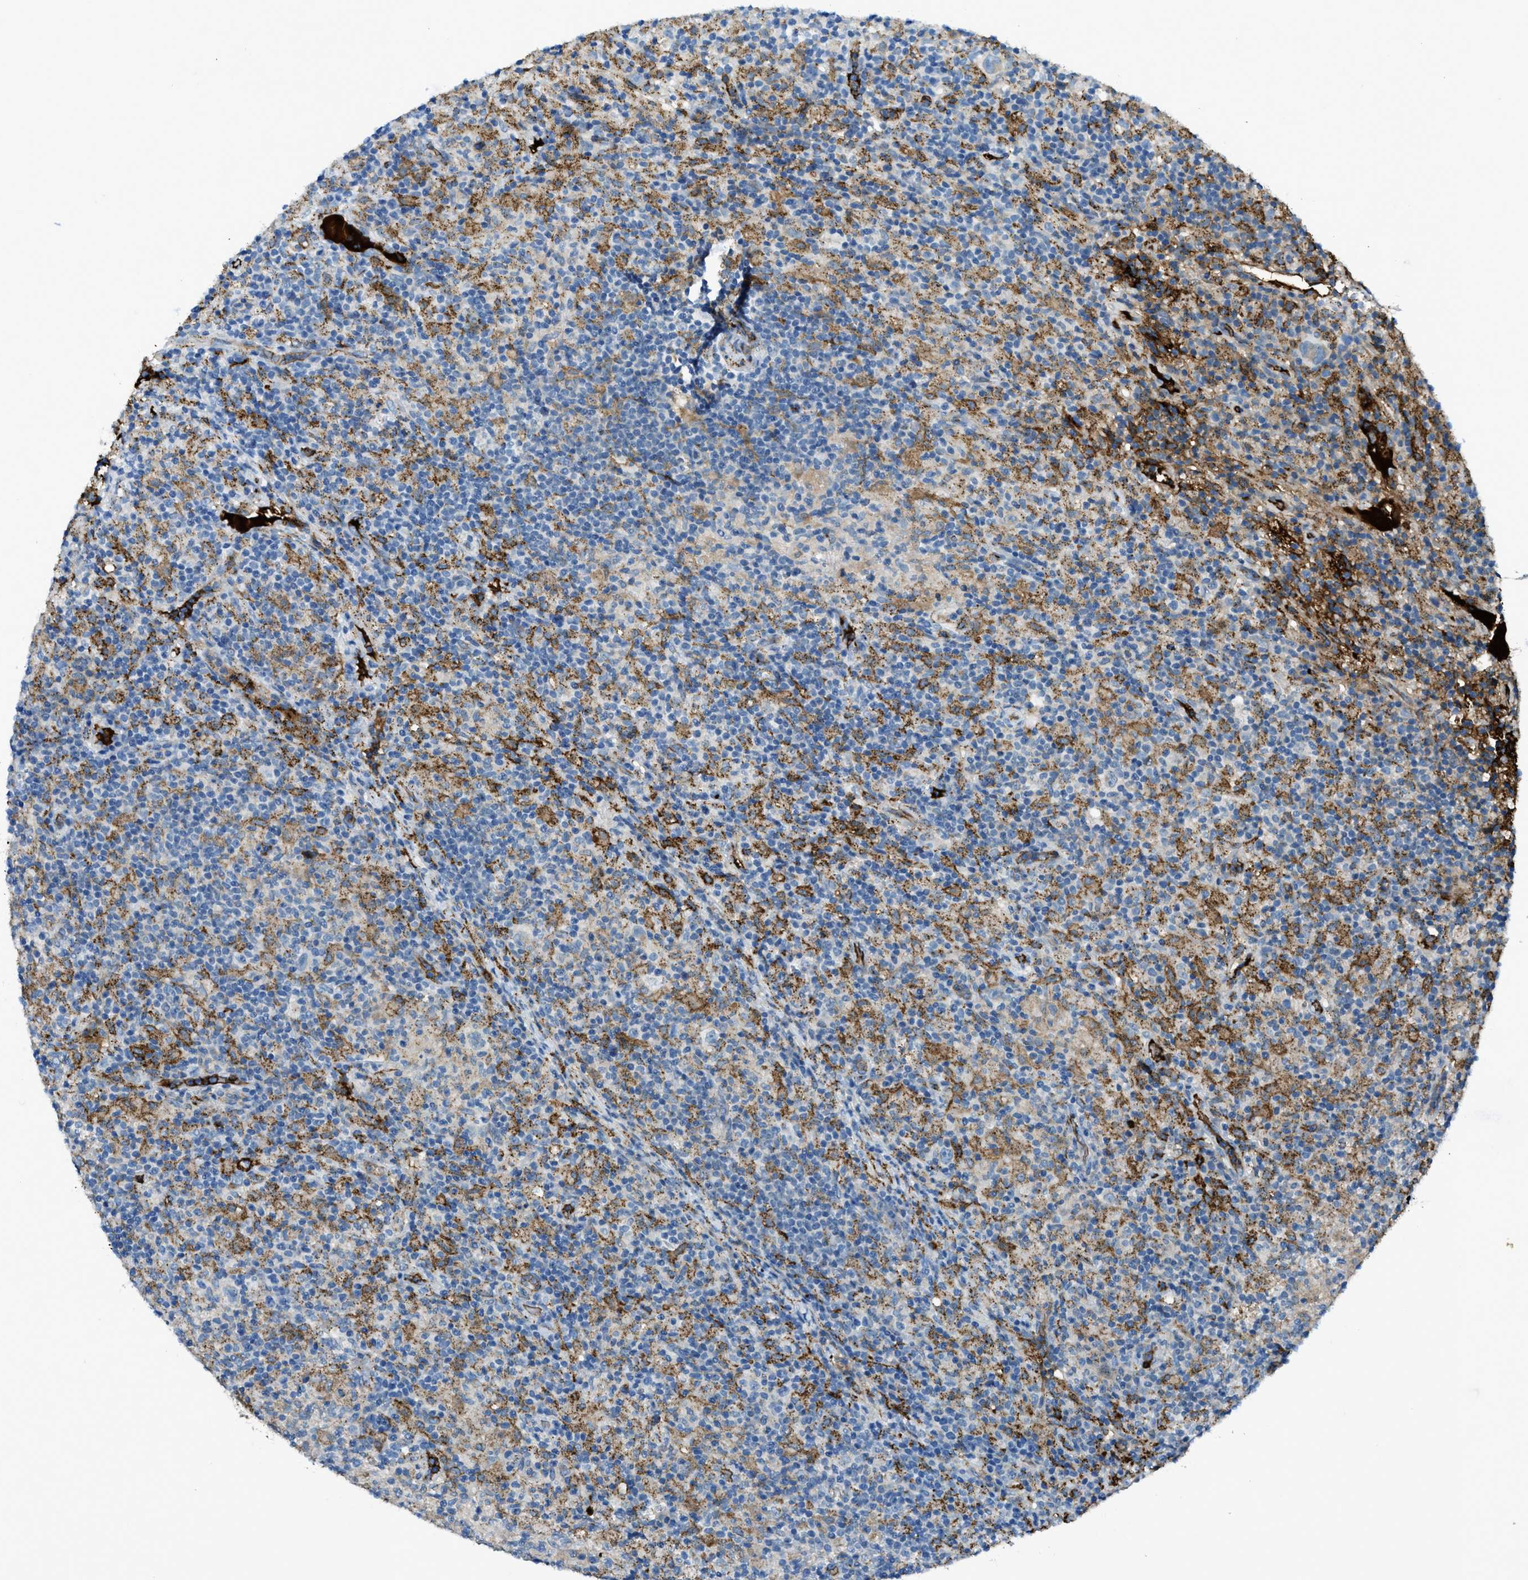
{"staining": {"intensity": "moderate", "quantity": "25%-75%", "location": "cytoplasmic/membranous"}, "tissue": "lymphoma", "cell_type": "Tumor cells", "image_type": "cancer", "snomed": [{"axis": "morphology", "description": "Hodgkin's disease, NOS"}, {"axis": "topography", "description": "Lymph node"}], "caption": "A brown stain labels moderate cytoplasmic/membranous staining of a protein in lymphoma tumor cells. (brown staining indicates protein expression, while blue staining denotes nuclei).", "gene": "TRIM59", "patient": {"sex": "male", "age": 70}}